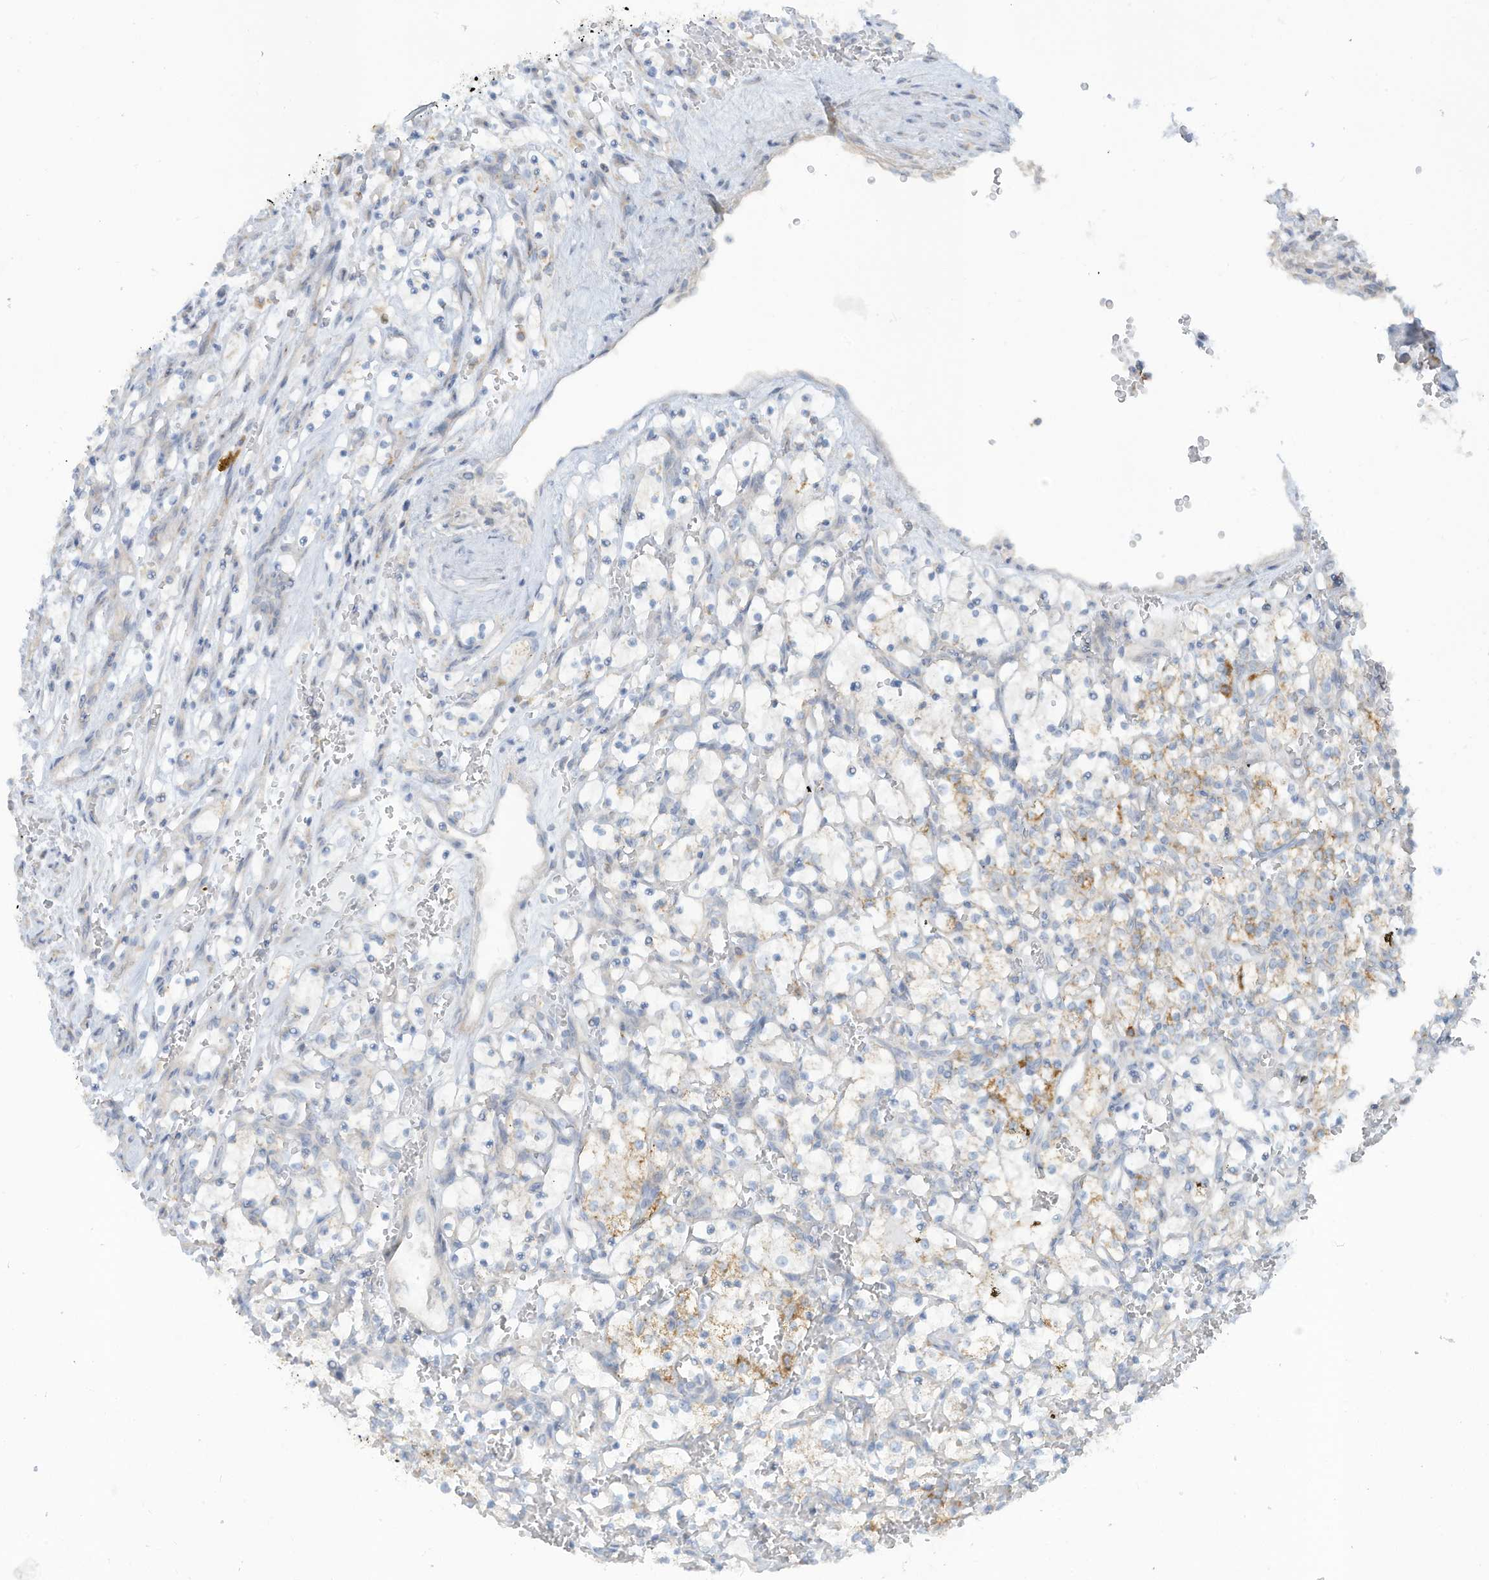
{"staining": {"intensity": "moderate", "quantity": "<25%", "location": "cytoplasmic/membranous"}, "tissue": "renal cancer", "cell_type": "Tumor cells", "image_type": "cancer", "snomed": [{"axis": "morphology", "description": "Adenocarcinoma, NOS"}, {"axis": "topography", "description": "Kidney"}], "caption": "Protein expression analysis of human renal cancer reveals moderate cytoplasmic/membranous staining in approximately <25% of tumor cells. (brown staining indicates protein expression, while blue staining denotes nuclei).", "gene": "GTPBP2", "patient": {"sex": "female", "age": 69}}